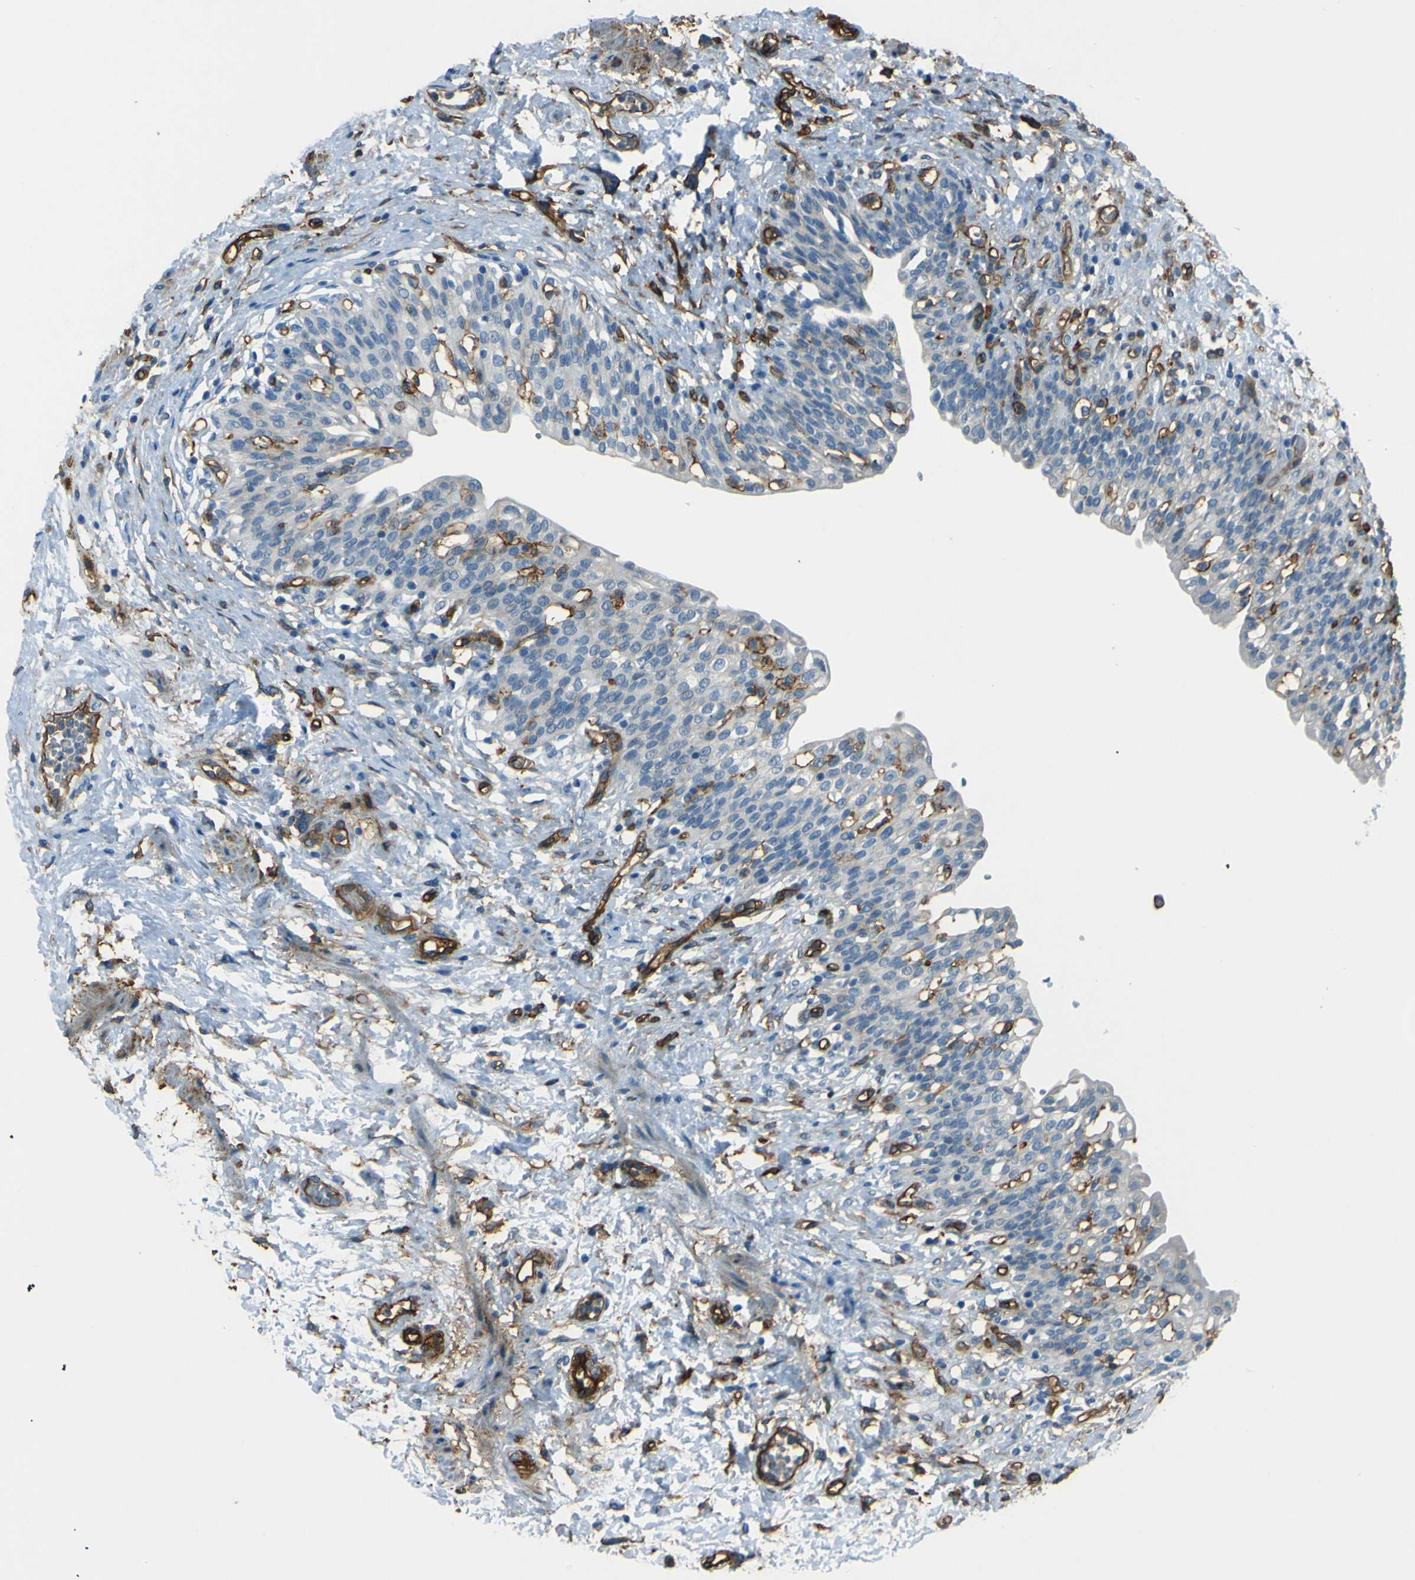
{"staining": {"intensity": "negative", "quantity": "none", "location": "none"}, "tissue": "urinary bladder", "cell_type": "Urothelial cells", "image_type": "normal", "snomed": [{"axis": "morphology", "description": "Normal tissue, NOS"}, {"axis": "topography", "description": "Urinary bladder"}], "caption": "Protein analysis of unremarkable urinary bladder exhibits no significant expression in urothelial cells.", "gene": "ENTPD1", "patient": {"sex": "male", "age": 55}}